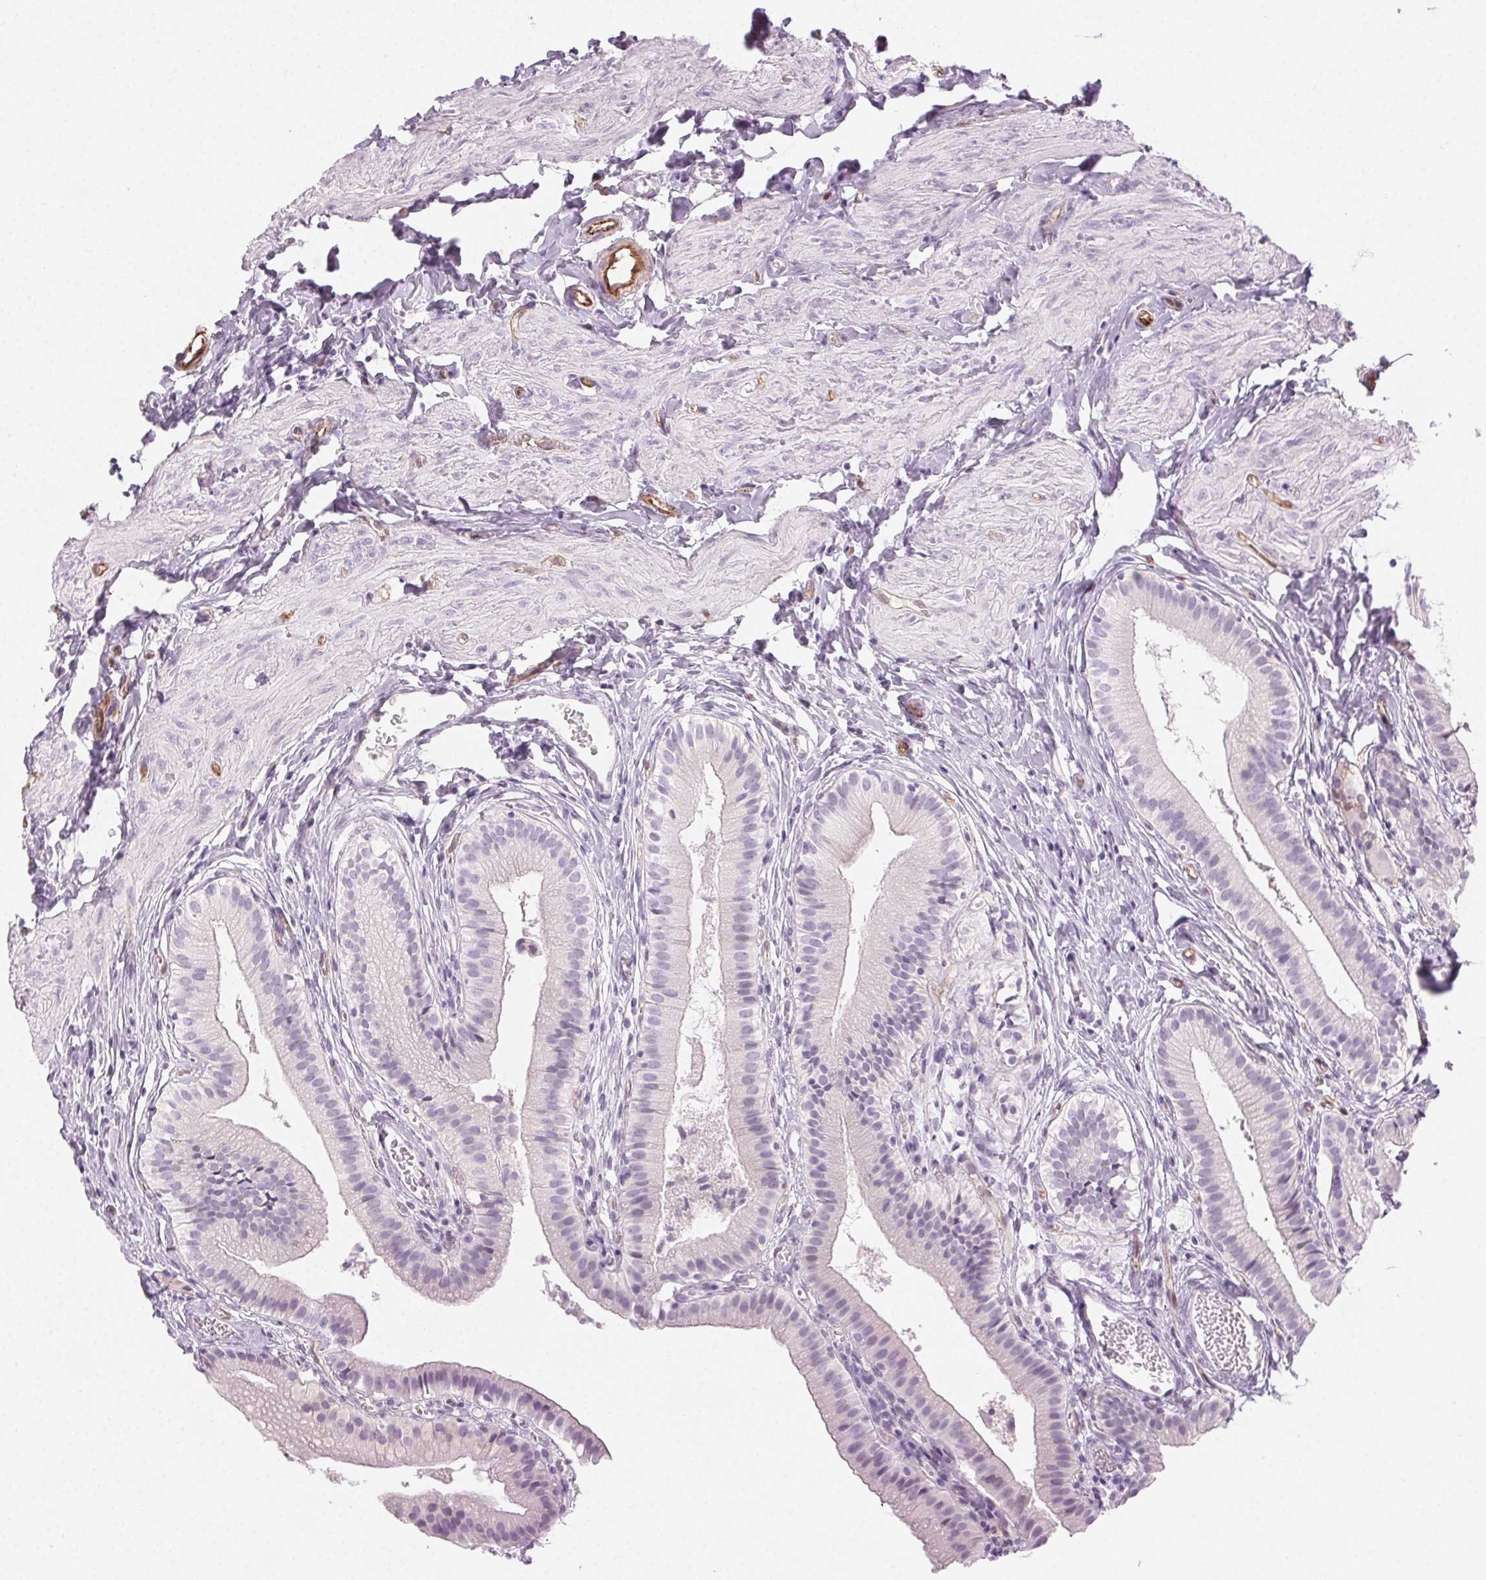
{"staining": {"intensity": "negative", "quantity": "none", "location": "none"}, "tissue": "gallbladder", "cell_type": "Glandular cells", "image_type": "normal", "snomed": [{"axis": "morphology", "description": "Normal tissue, NOS"}, {"axis": "topography", "description": "Gallbladder"}], "caption": "IHC of unremarkable human gallbladder demonstrates no expression in glandular cells.", "gene": "AIF1L", "patient": {"sex": "female", "age": 47}}